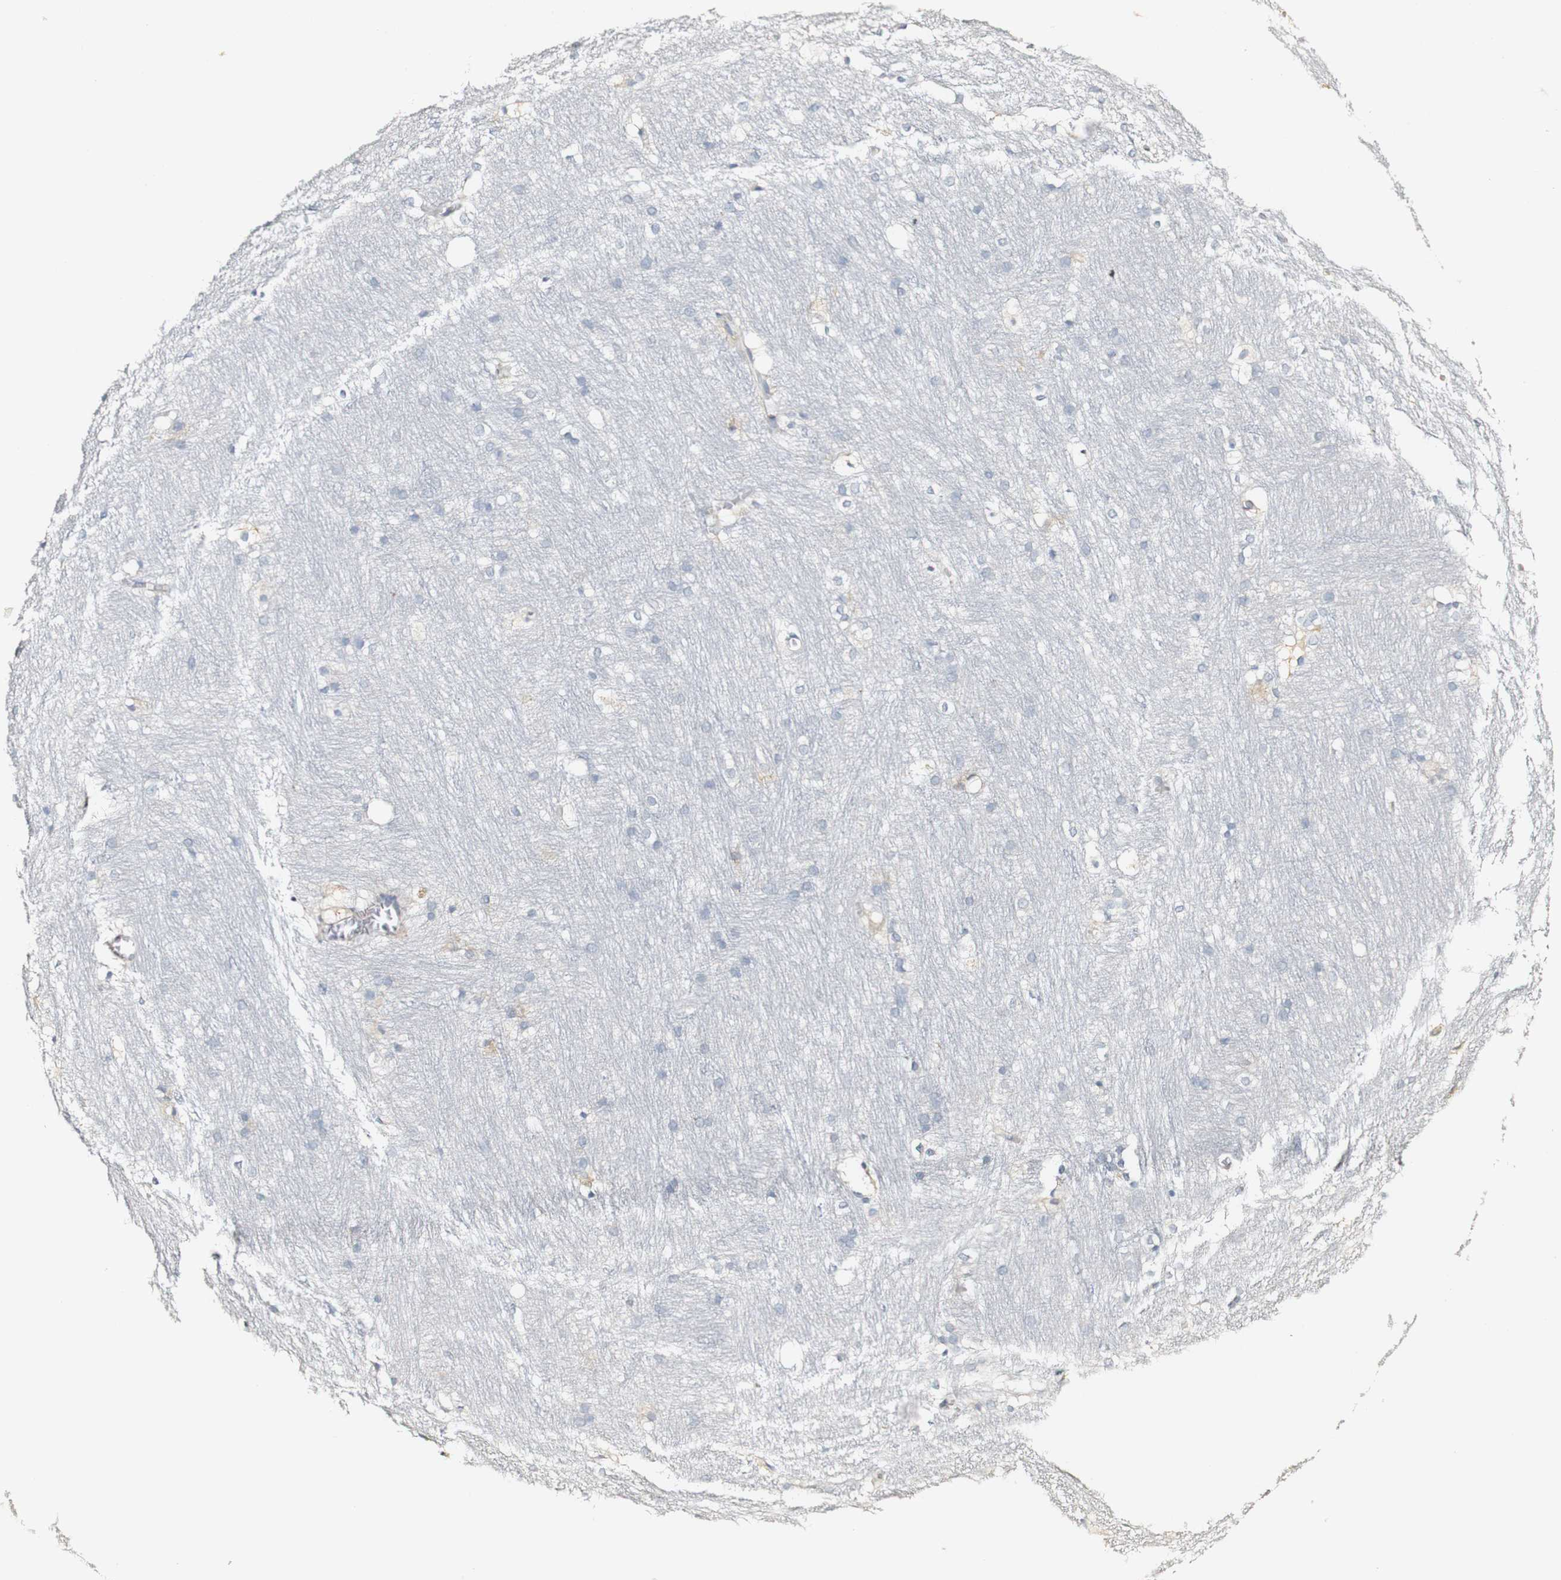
{"staining": {"intensity": "weak", "quantity": "<25%", "location": "cytoplasmic/membranous"}, "tissue": "caudate", "cell_type": "Glial cells", "image_type": "normal", "snomed": [{"axis": "morphology", "description": "Normal tissue, NOS"}, {"axis": "topography", "description": "Lateral ventricle wall"}], "caption": "IHC micrograph of normal caudate: caudate stained with DAB displays no significant protein staining in glial cells.", "gene": "FMO3", "patient": {"sex": "female", "age": 19}}